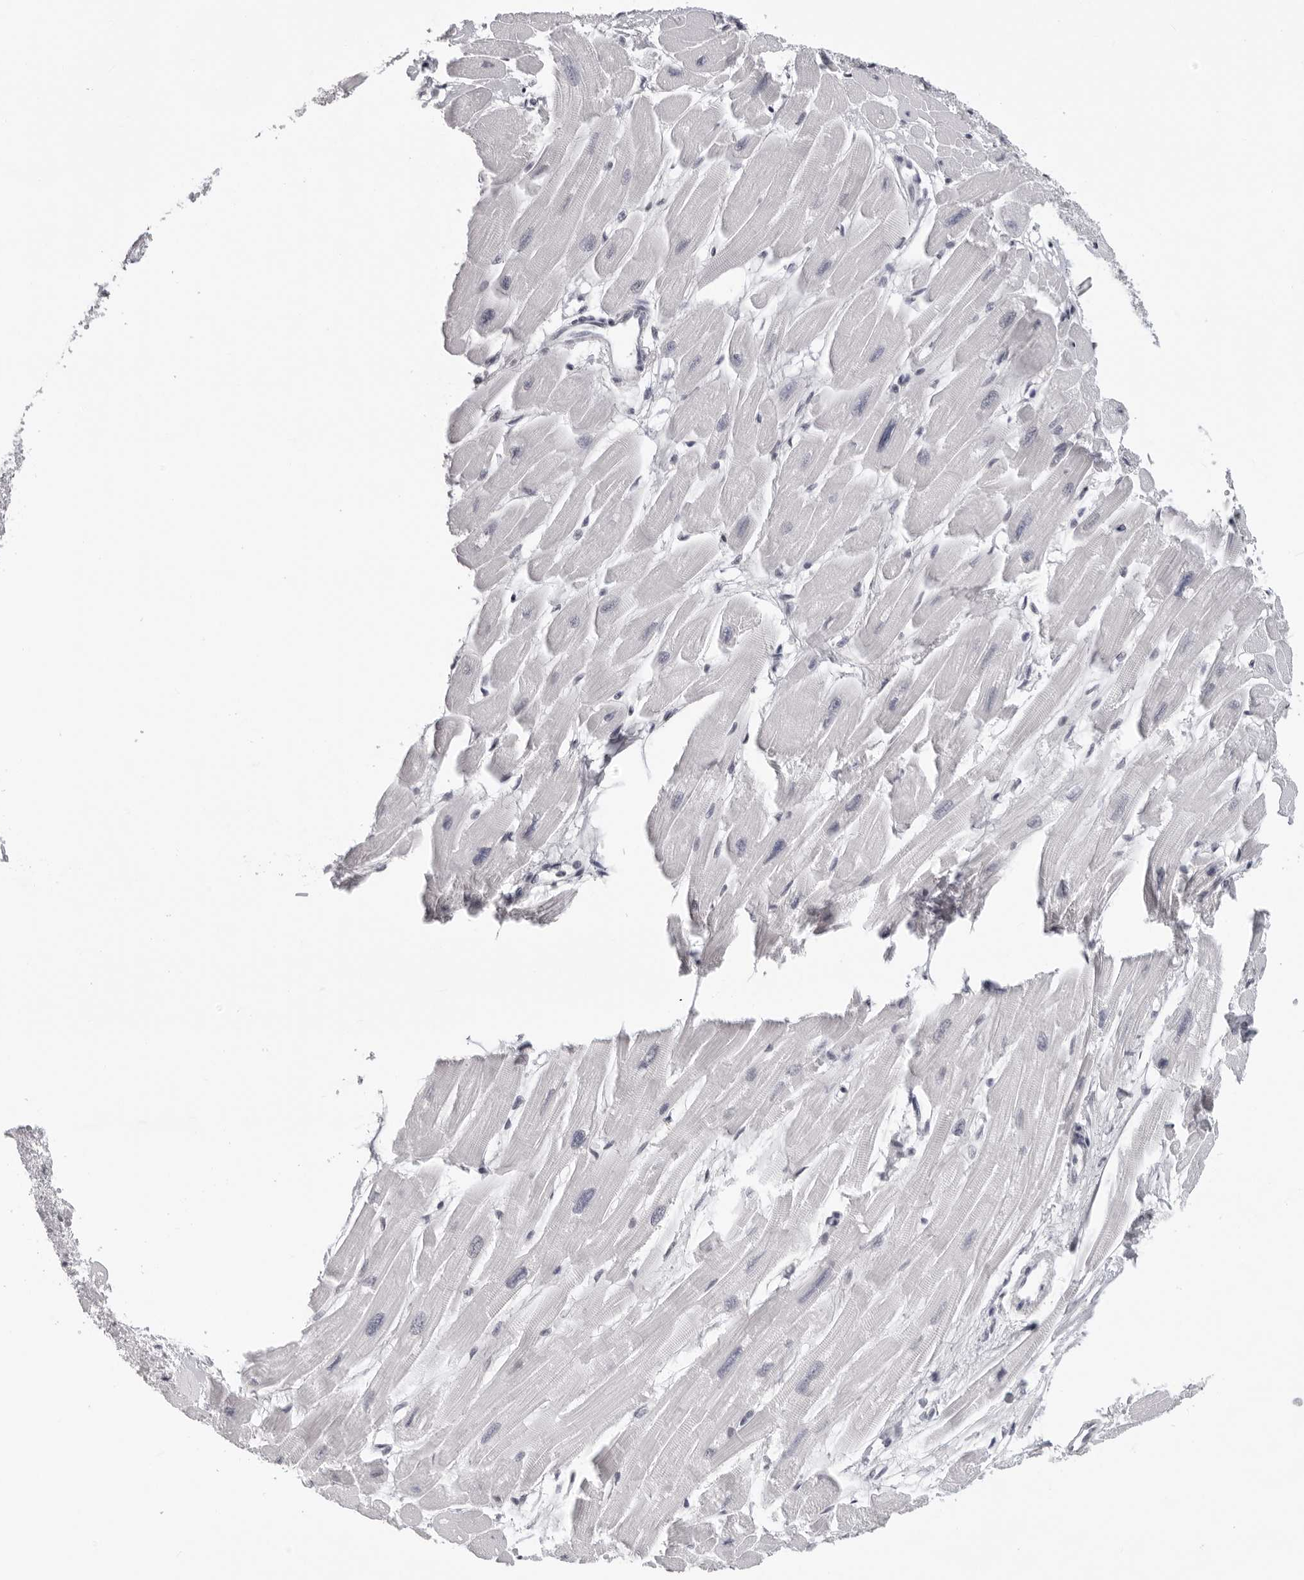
{"staining": {"intensity": "negative", "quantity": "none", "location": "none"}, "tissue": "heart muscle", "cell_type": "Cardiomyocytes", "image_type": "normal", "snomed": [{"axis": "morphology", "description": "Normal tissue, NOS"}, {"axis": "topography", "description": "Heart"}], "caption": "Cardiomyocytes show no significant protein expression in unremarkable heart muscle.", "gene": "CASP7", "patient": {"sex": "female", "age": 54}}